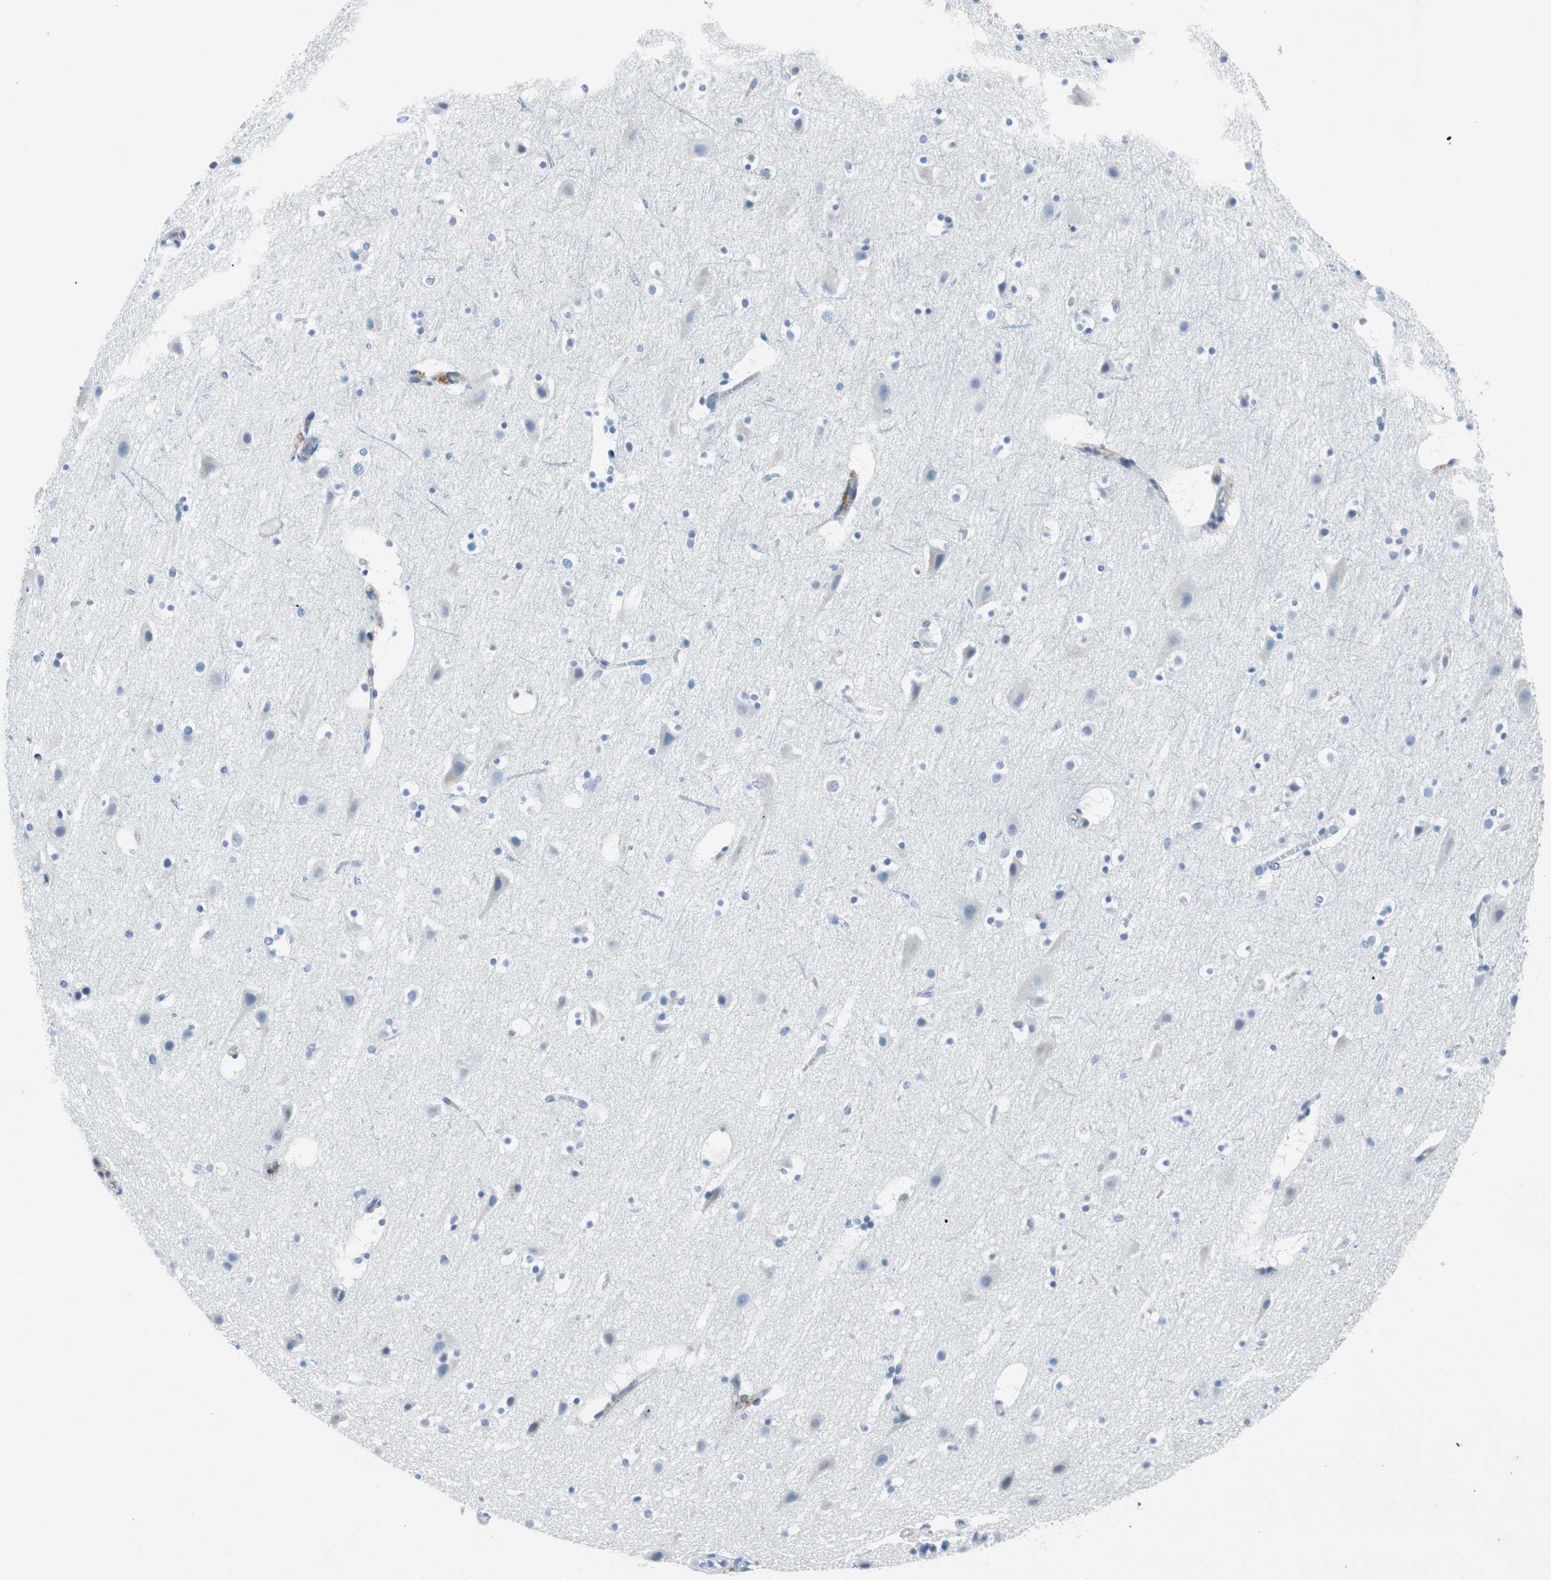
{"staining": {"intensity": "negative", "quantity": "none", "location": "none"}, "tissue": "cerebral cortex", "cell_type": "Endothelial cells", "image_type": "normal", "snomed": [{"axis": "morphology", "description": "Normal tissue, NOS"}, {"axis": "topography", "description": "Cerebral cortex"}], "caption": "There is no significant positivity in endothelial cells of cerebral cortex. Brightfield microscopy of immunohistochemistry stained with DAB (3,3'-diaminobenzidine) (brown) and hematoxylin (blue), captured at high magnification.", "gene": "EEF2K", "patient": {"sex": "male", "age": 45}}